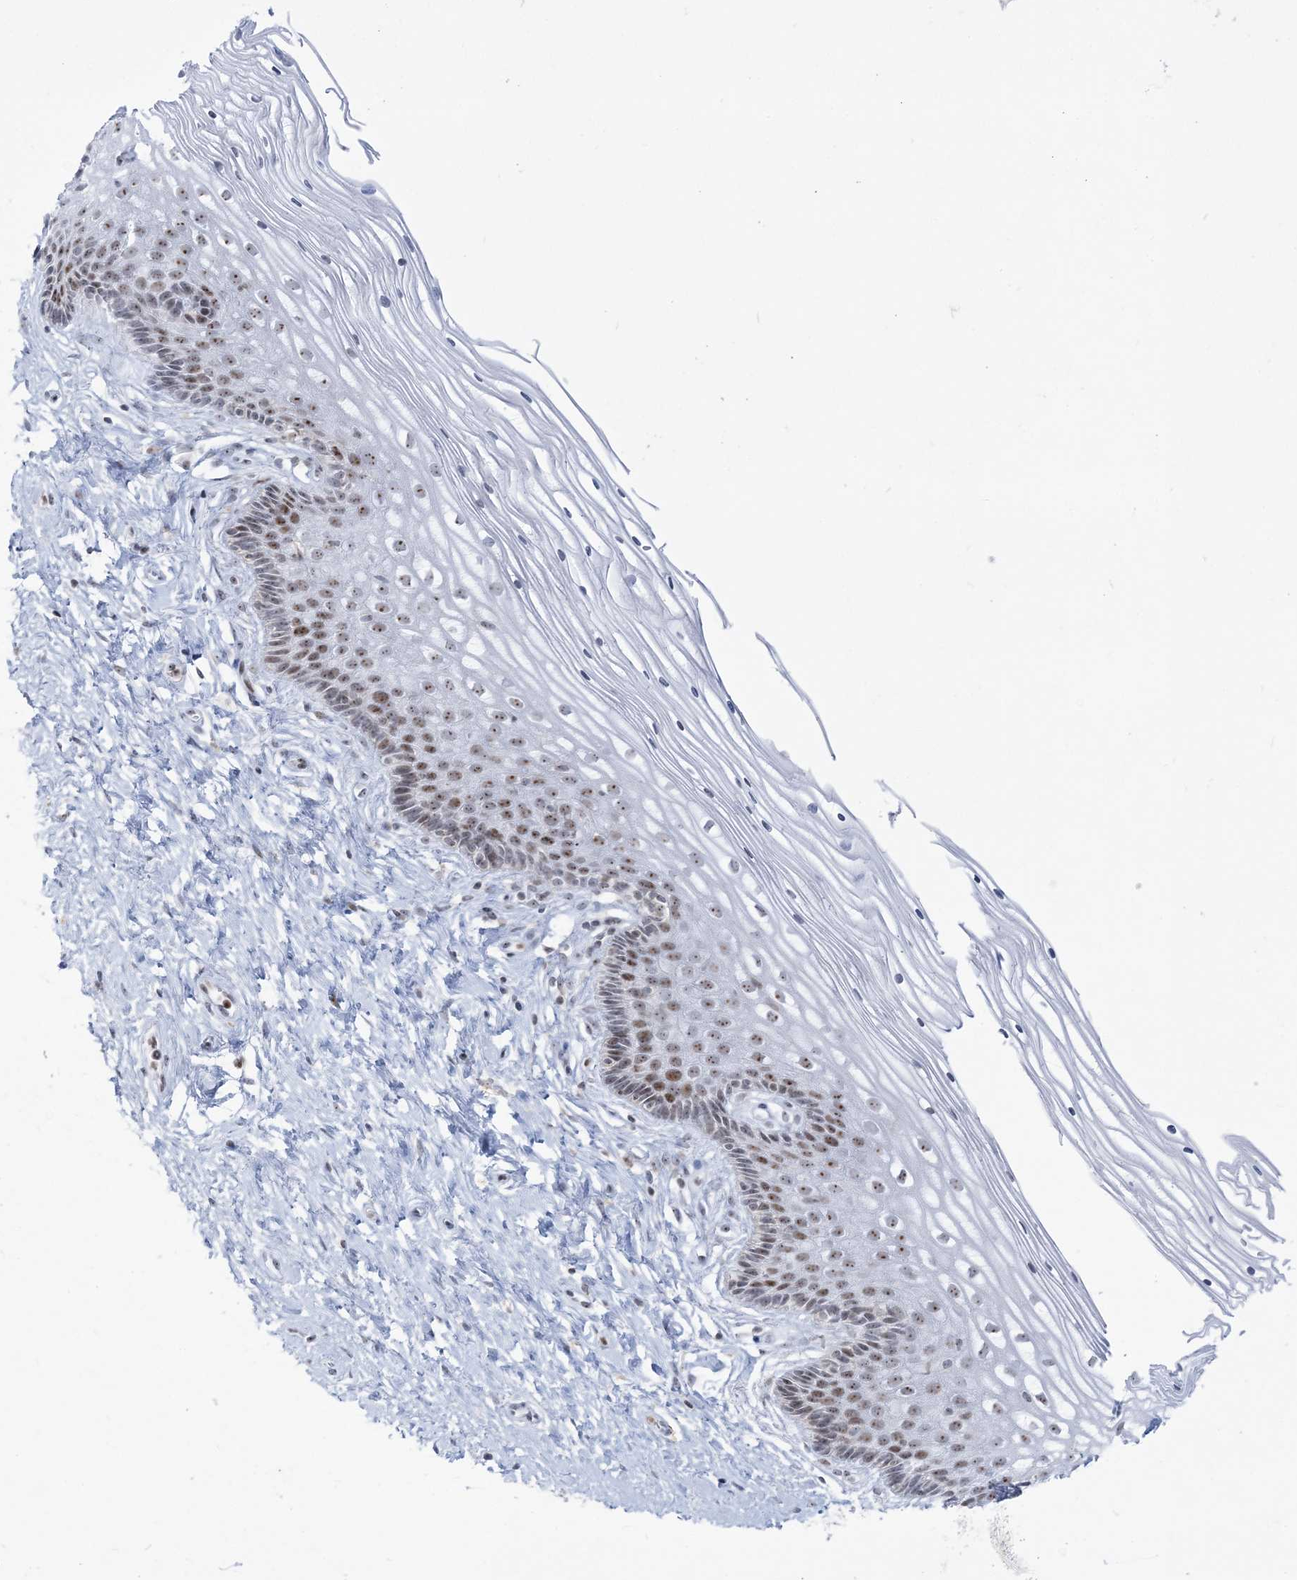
{"staining": {"intensity": "weak", "quantity": "25%-75%", "location": "nuclear"}, "tissue": "cervix", "cell_type": "Glandular cells", "image_type": "normal", "snomed": [{"axis": "morphology", "description": "Normal tissue, NOS"}, {"axis": "topography", "description": "Cervix"}], "caption": "Immunohistochemistry (IHC) (DAB) staining of unremarkable human cervix displays weak nuclear protein expression in about 25%-75% of glandular cells. (Brightfield microscopy of DAB IHC at high magnification).", "gene": "DDX21", "patient": {"sex": "female", "age": 33}}